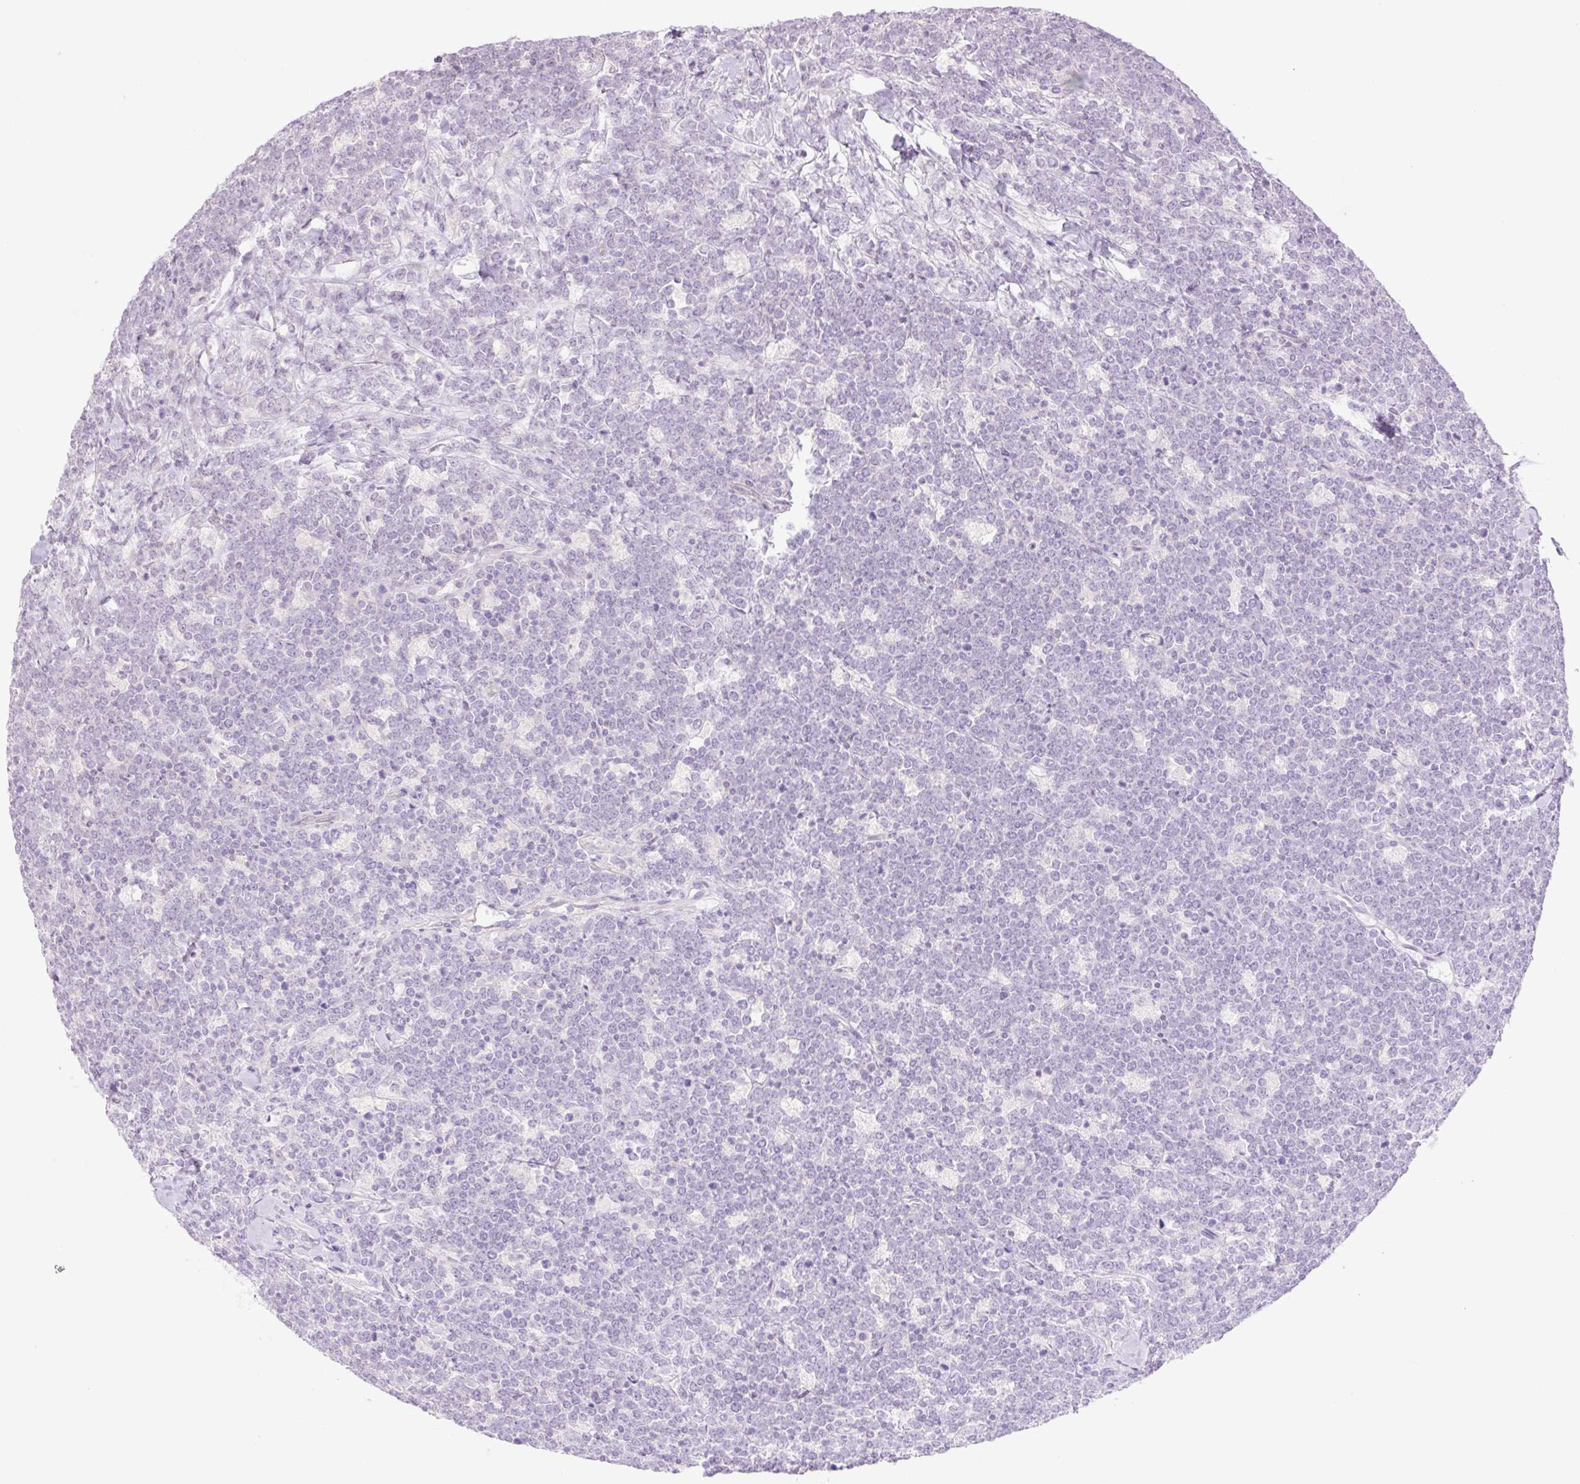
{"staining": {"intensity": "negative", "quantity": "none", "location": "none"}, "tissue": "lymphoma", "cell_type": "Tumor cells", "image_type": "cancer", "snomed": [{"axis": "morphology", "description": "Malignant lymphoma, non-Hodgkin's type, High grade"}, {"axis": "topography", "description": "Small intestine"}], "caption": "Immunohistochemistry photomicrograph of neoplastic tissue: high-grade malignant lymphoma, non-Hodgkin's type stained with DAB (3,3'-diaminobenzidine) shows no significant protein staining in tumor cells. Nuclei are stained in blue.", "gene": "GRID2", "patient": {"sex": "male", "age": 8}}